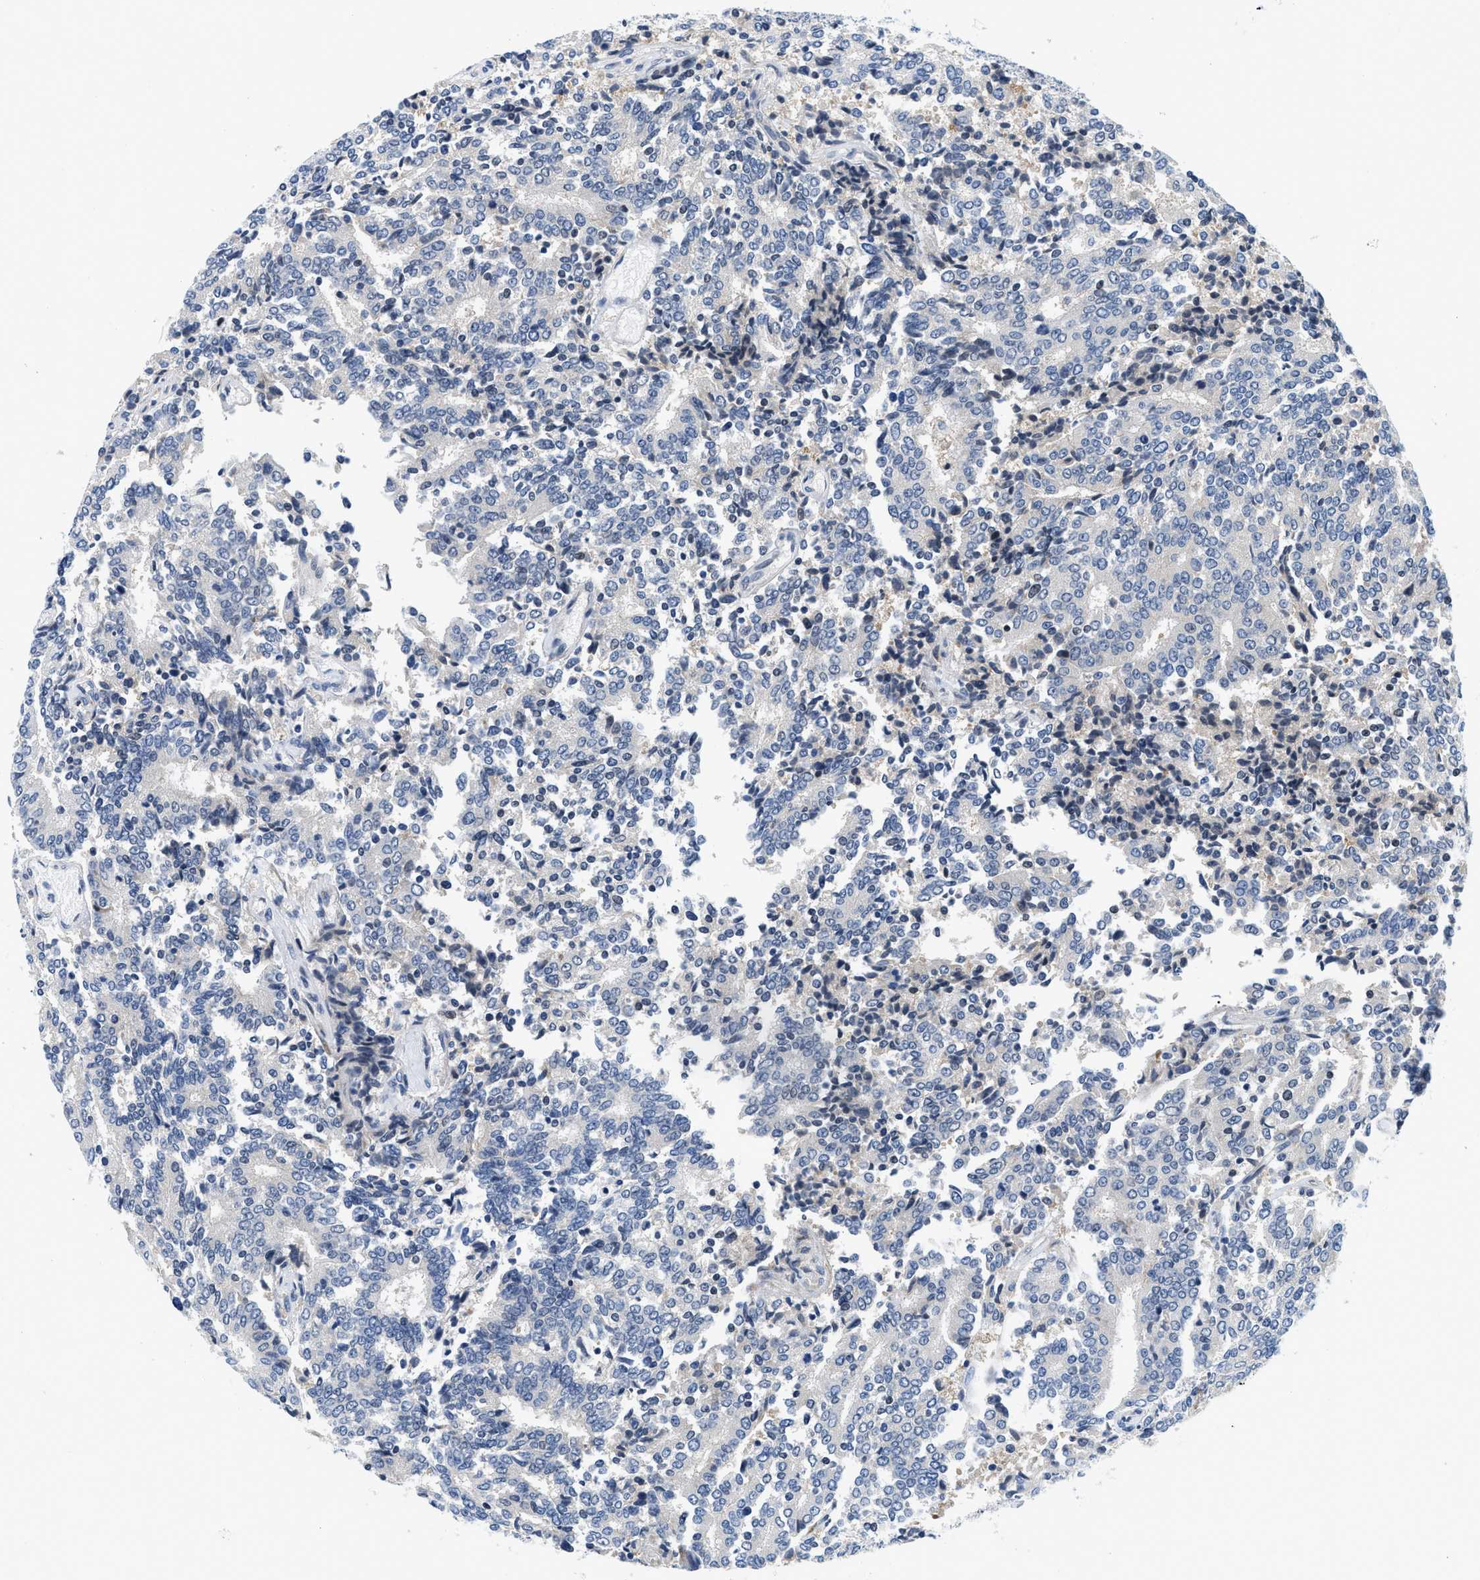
{"staining": {"intensity": "negative", "quantity": "none", "location": "none"}, "tissue": "prostate cancer", "cell_type": "Tumor cells", "image_type": "cancer", "snomed": [{"axis": "morphology", "description": "Normal tissue, NOS"}, {"axis": "morphology", "description": "Adenocarcinoma, High grade"}, {"axis": "topography", "description": "Prostate"}, {"axis": "topography", "description": "Seminal veicle"}], "caption": "Image shows no protein positivity in tumor cells of prostate cancer (high-grade adenocarcinoma) tissue.", "gene": "IKBKE", "patient": {"sex": "male", "age": 55}}